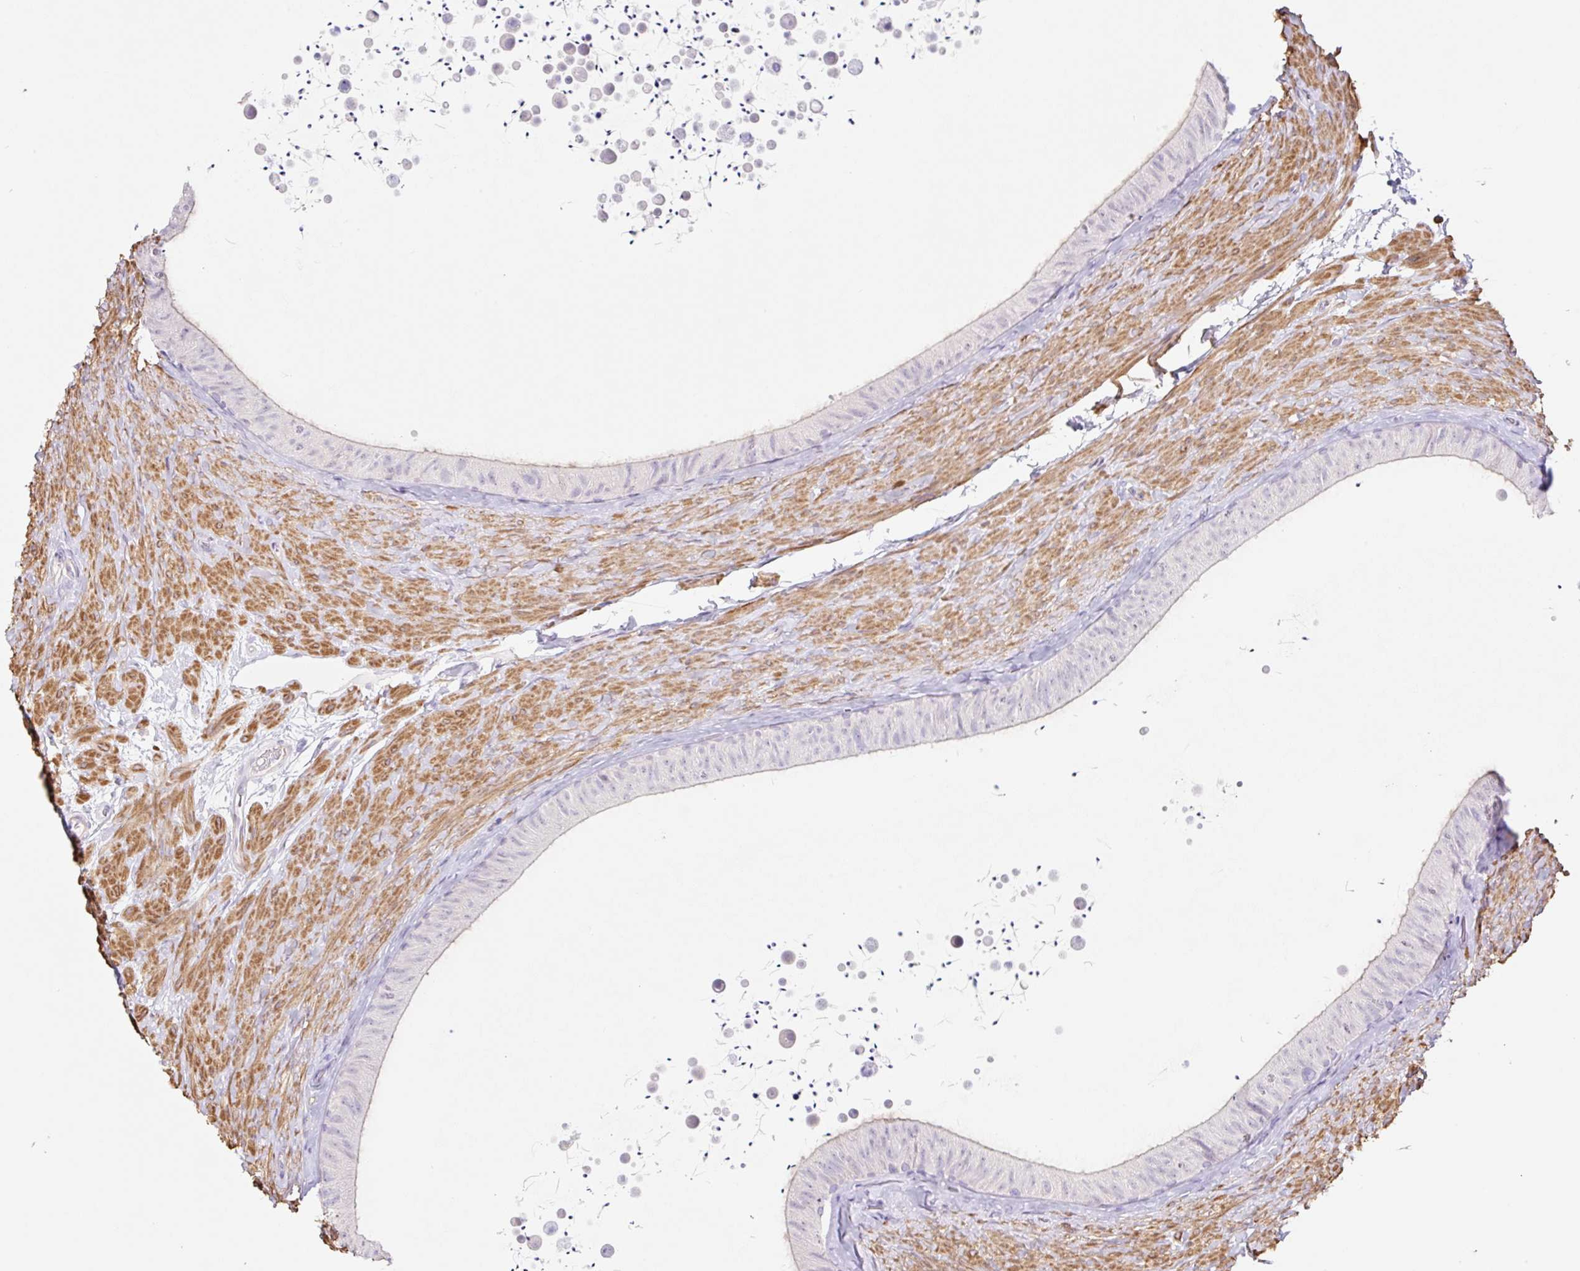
{"staining": {"intensity": "negative", "quantity": "none", "location": "none"}, "tissue": "epididymis", "cell_type": "Glandular cells", "image_type": "normal", "snomed": [{"axis": "morphology", "description": "Normal tissue, NOS"}, {"axis": "topography", "description": "Epididymis, spermatic cord, NOS"}, {"axis": "topography", "description": "Epididymis"}], "caption": "Glandular cells show no significant protein staining in benign epididymis. The staining is performed using DAB (3,3'-diaminobenzidine) brown chromogen with nuclei counter-stained in using hematoxylin.", "gene": "DCAF17", "patient": {"sex": "male", "age": 31}}